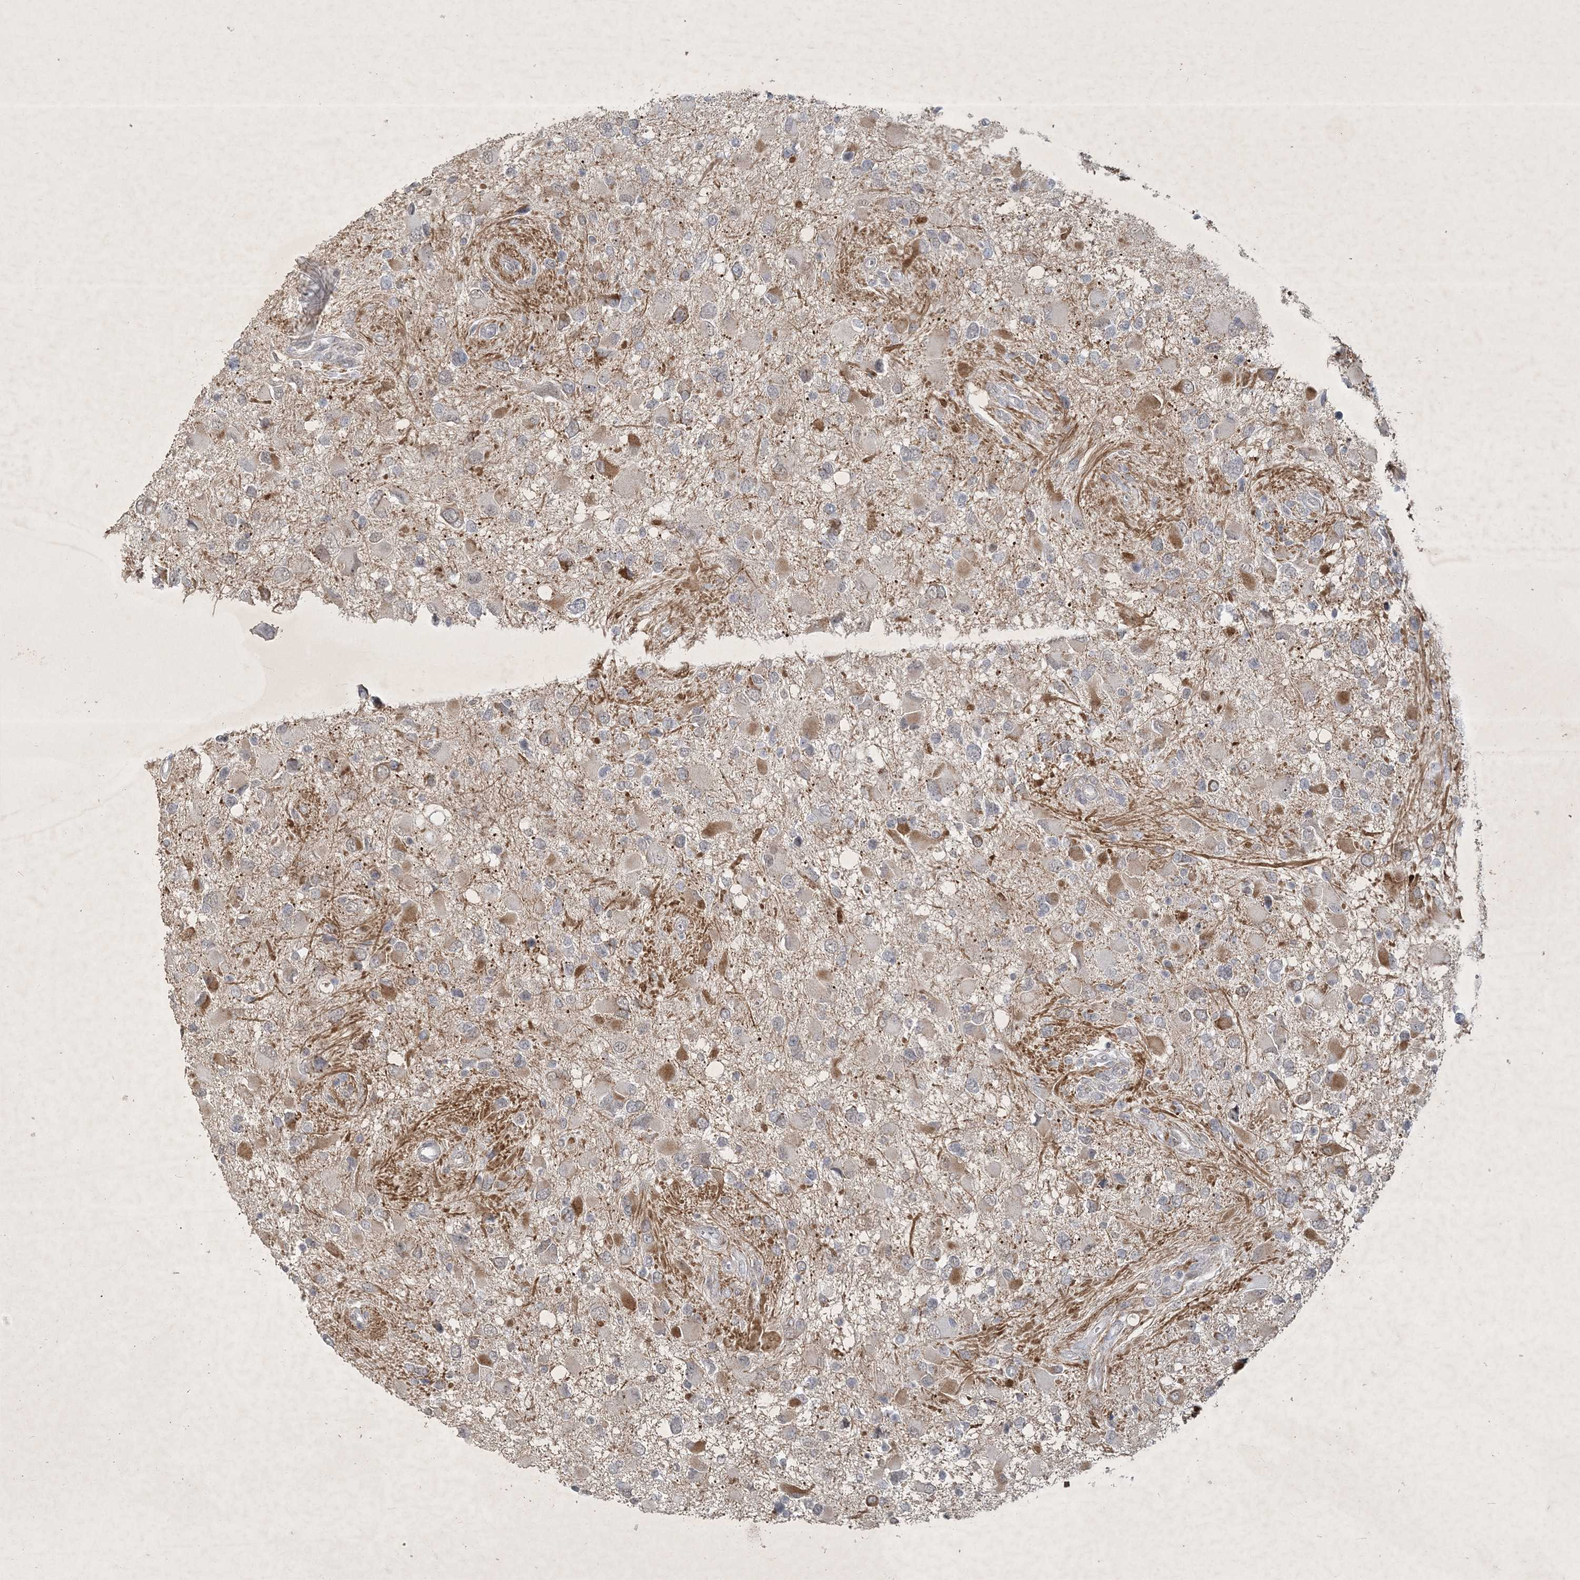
{"staining": {"intensity": "negative", "quantity": "none", "location": "none"}, "tissue": "glioma", "cell_type": "Tumor cells", "image_type": "cancer", "snomed": [{"axis": "morphology", "description": "Glioma, malignant, High grade"}, {"axis": "topography", "description": "Brain"}], "caption": "An image of malignant glioma (high-grade) stained for a protein reveals no brown staining in tumor cells. (DAB immunohistochemistry with hematoxylin counter stain).", "gene": "ZBTB9", "patient": {"sex": "male", "age": 53}}